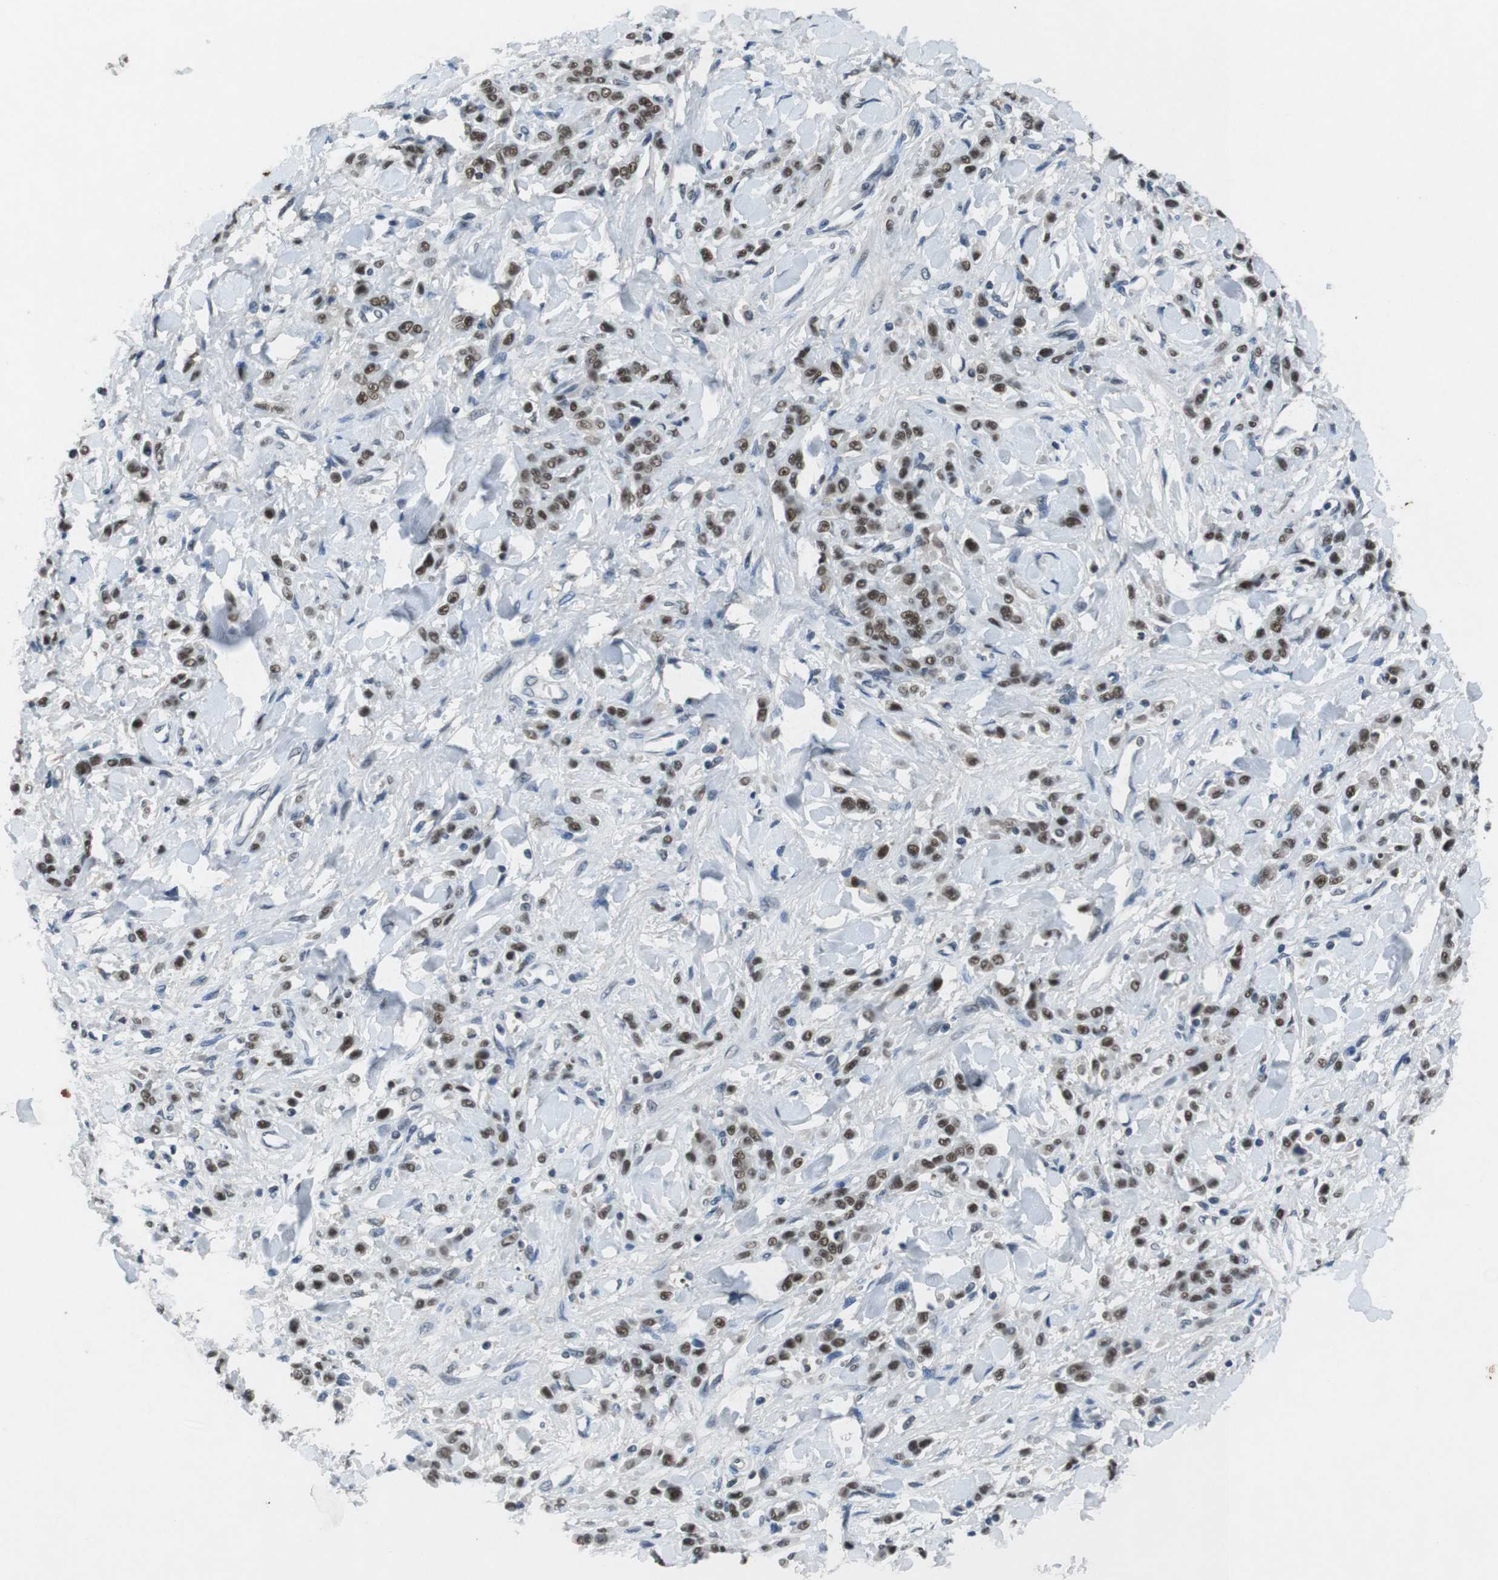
{"staining": {"intensity": "moderate", "quantity": ">75%", "location": "nuclear"}, "tissue": "stomach cancer", "cell_type": "Tumor cells", "image_type": "cancer", "snomed": [{"axis": "morphology", "description": "Normal tissue, NOS"}, {"axis": "morphology", "description": "Adenocarcinoma, NOS"}, {"axis": "topography", "description": "Stomach"}], "caption": "Immunohistochemistry histopathology image of neoplastic tissue: human stomach adenocarcinoma stained using immunohistochemistry (IHC) reveals medium levels of moderate protein expression localized specifically in the nuclear of tumor cells, appearing as a nuclear brown color.", "gene": "USP7", "patient": {"sex": "male", "age": 82}}